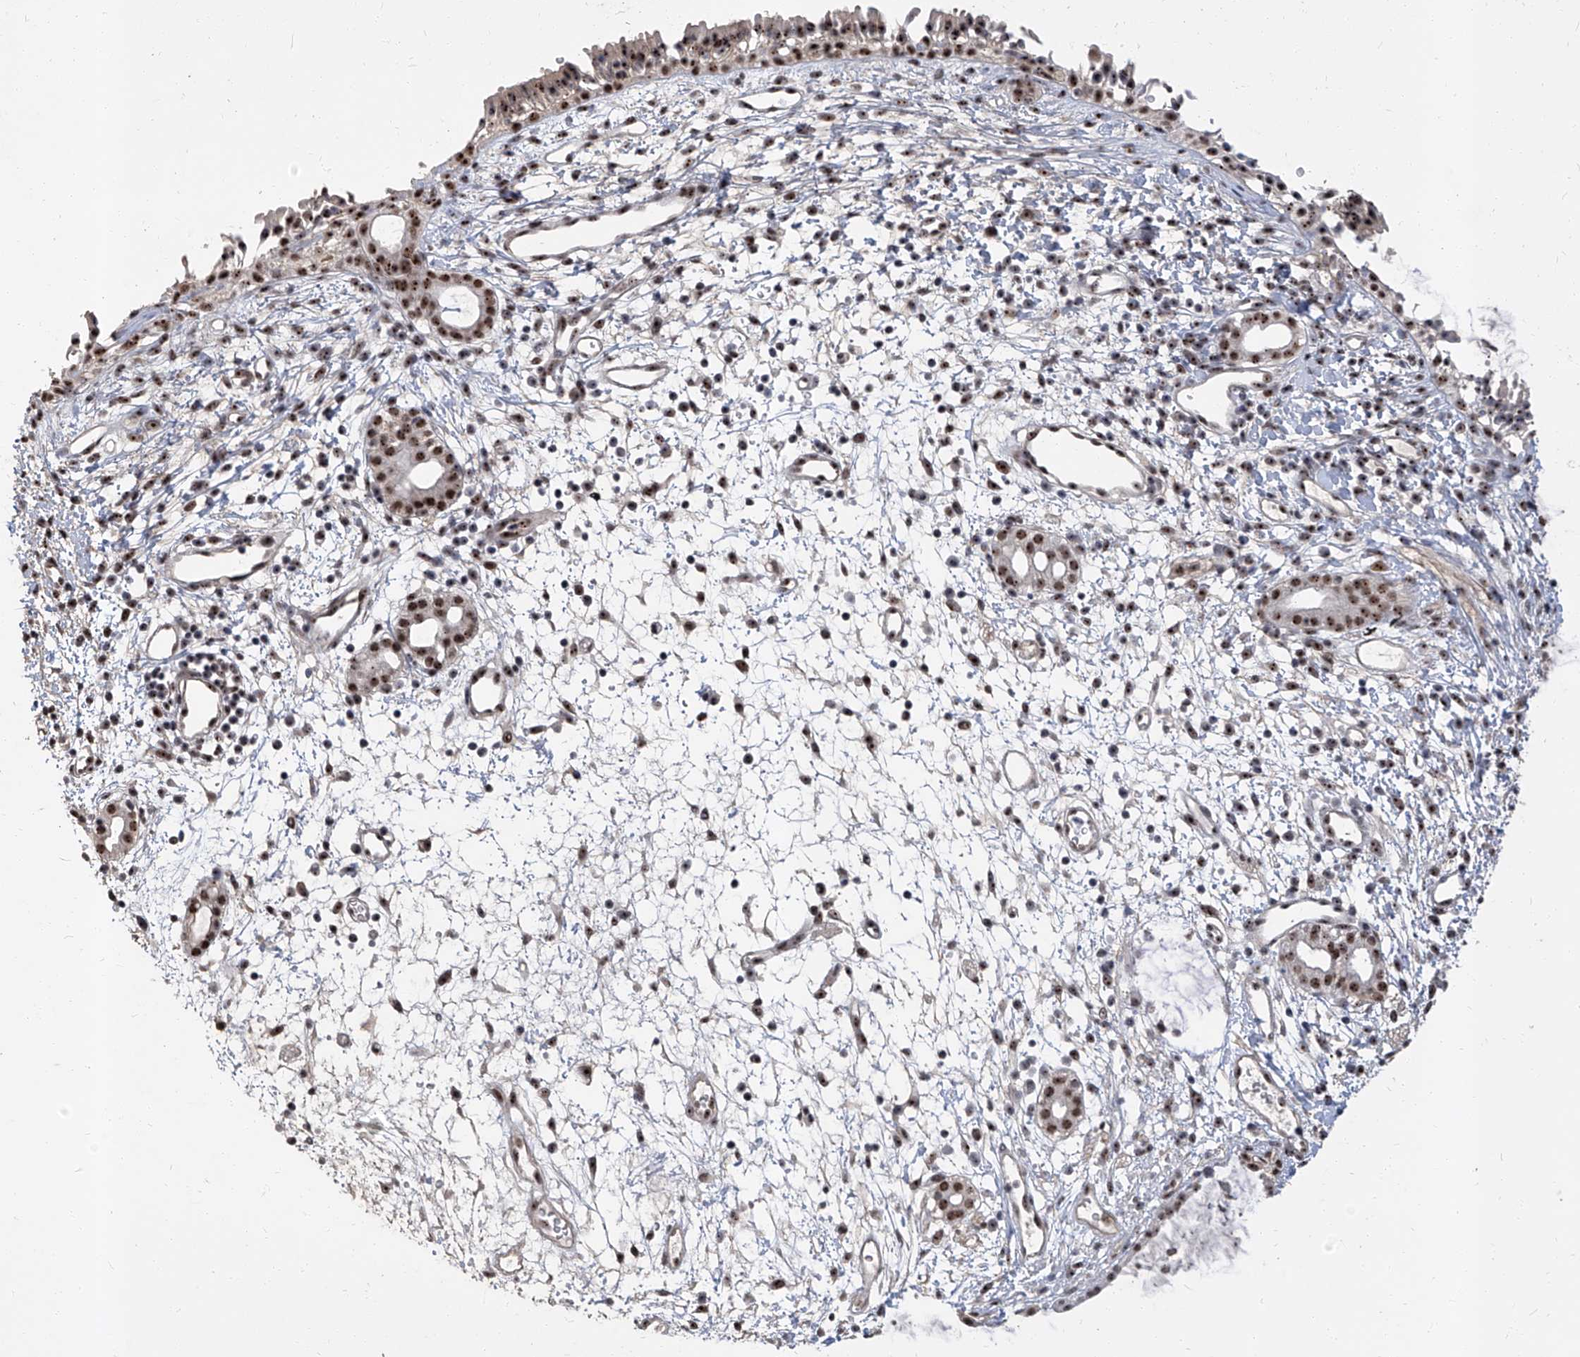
{"staining": {"intensity": "strong", "quantity": ">75%", "location": "nuclear"}, "tissue": "nasopharynx", "cell_type": "Respiratory epithelial cells", "image_type": "normal", "snomed": [{"axis": "morphology", "description": "Normal tissue, NOS"}, {"axis": "topography", "description": "Nasopharynx"}], "caption": "Protein staining of unremarkable nasopharynx exhibits strong nuclear staining in approximately >75% of respiratory epithelial cells.", "gene": "CMTR1", "patient": {"sex": "male", "age": 22}}